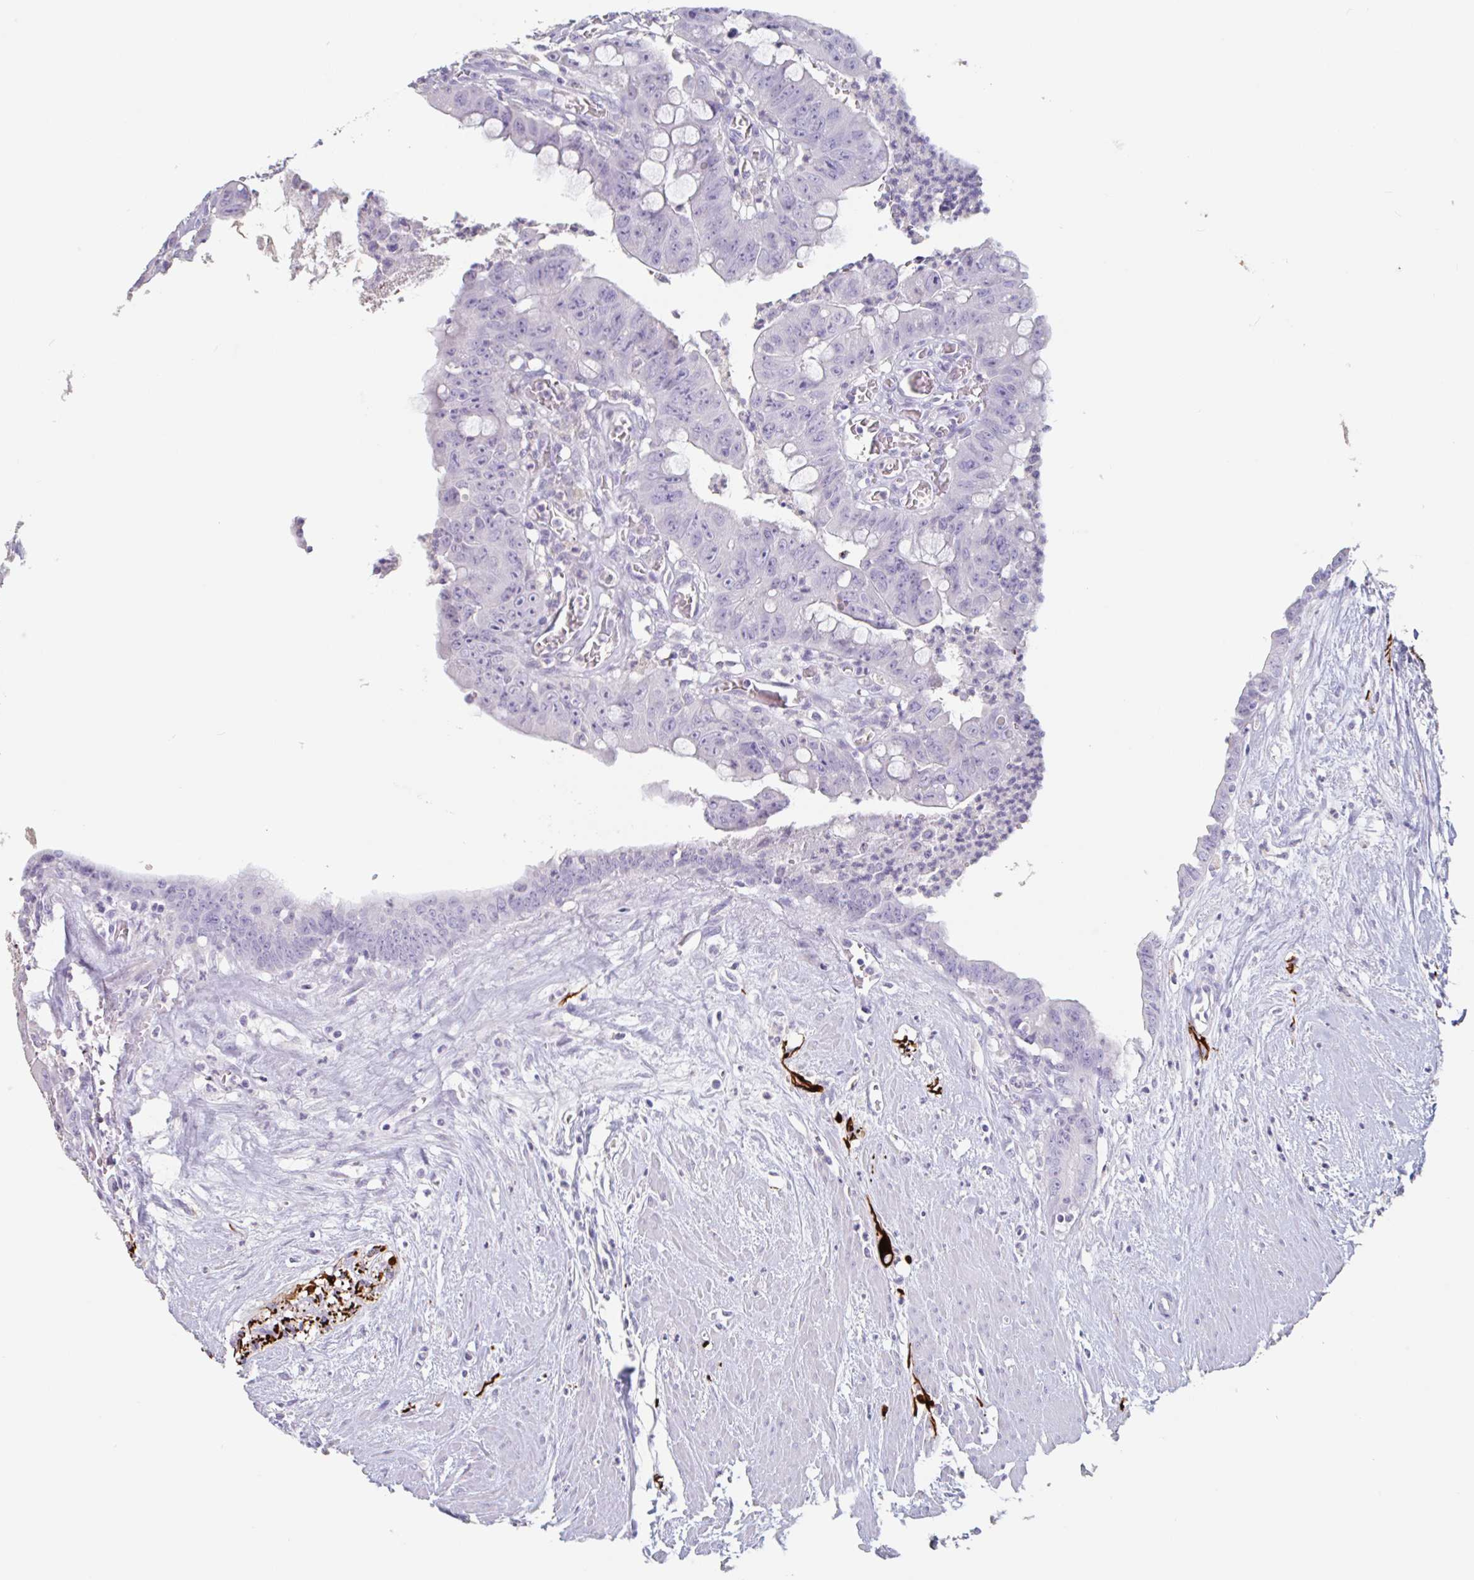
{"staining": {"intensity": "negative", "quantity": "none", "location": "none"}, "tissue": "colorectal cancer", "cell_type": "Tumor cells", "image_type": "cancer", "snomed": [{"axis": "morphology", "description": "Adenocarcinoma, NOS"}, {"axis": "topography", "description": "Rectum"}], "caption": "Immunohistochemistry photomicrograph of neoplastic tissue: colorectal adenocarcinoma stained with DAB reveals no significant protein positivity in tumor cells.", "gene": "EMC4", "patient": {"sex": "male", "age": 78}}